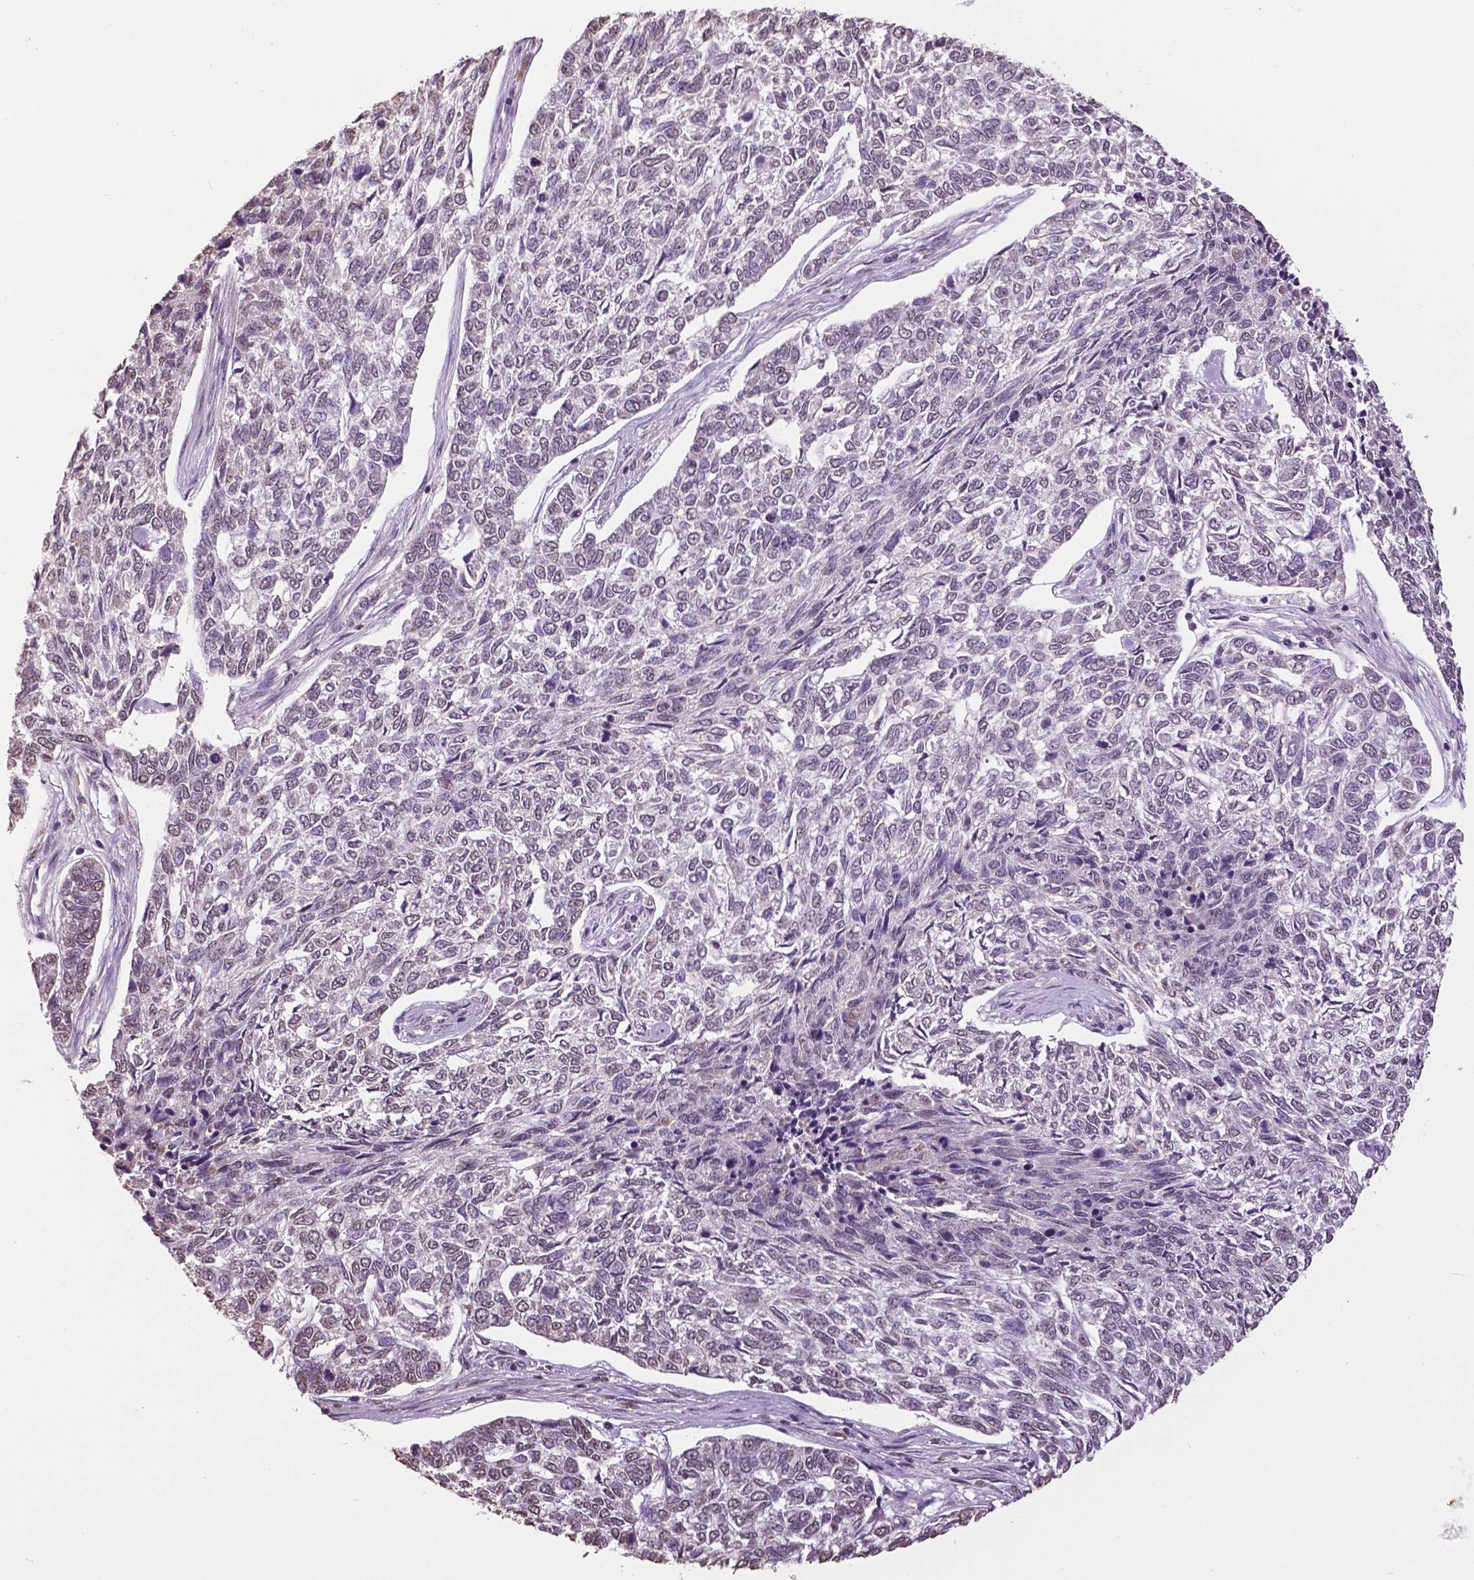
{"staining": {"intensity": "negative", "quantity": "none", "location": "none"}, "tissue": "skin cancer", "cell_type": "Tumor cells", "image_type": "cancer", "snomed": [{"axis": "morphology", "description": "Basal cell carcinoma"}, {"axis": "topography", "description": "Skin"}], "caption": "The immunohistochemistry histopathology image has no significant expression in tumor cells of skin cancer tissue.", "gene": "RUNX3", "patient": {"sex": "female", "age": 65}}